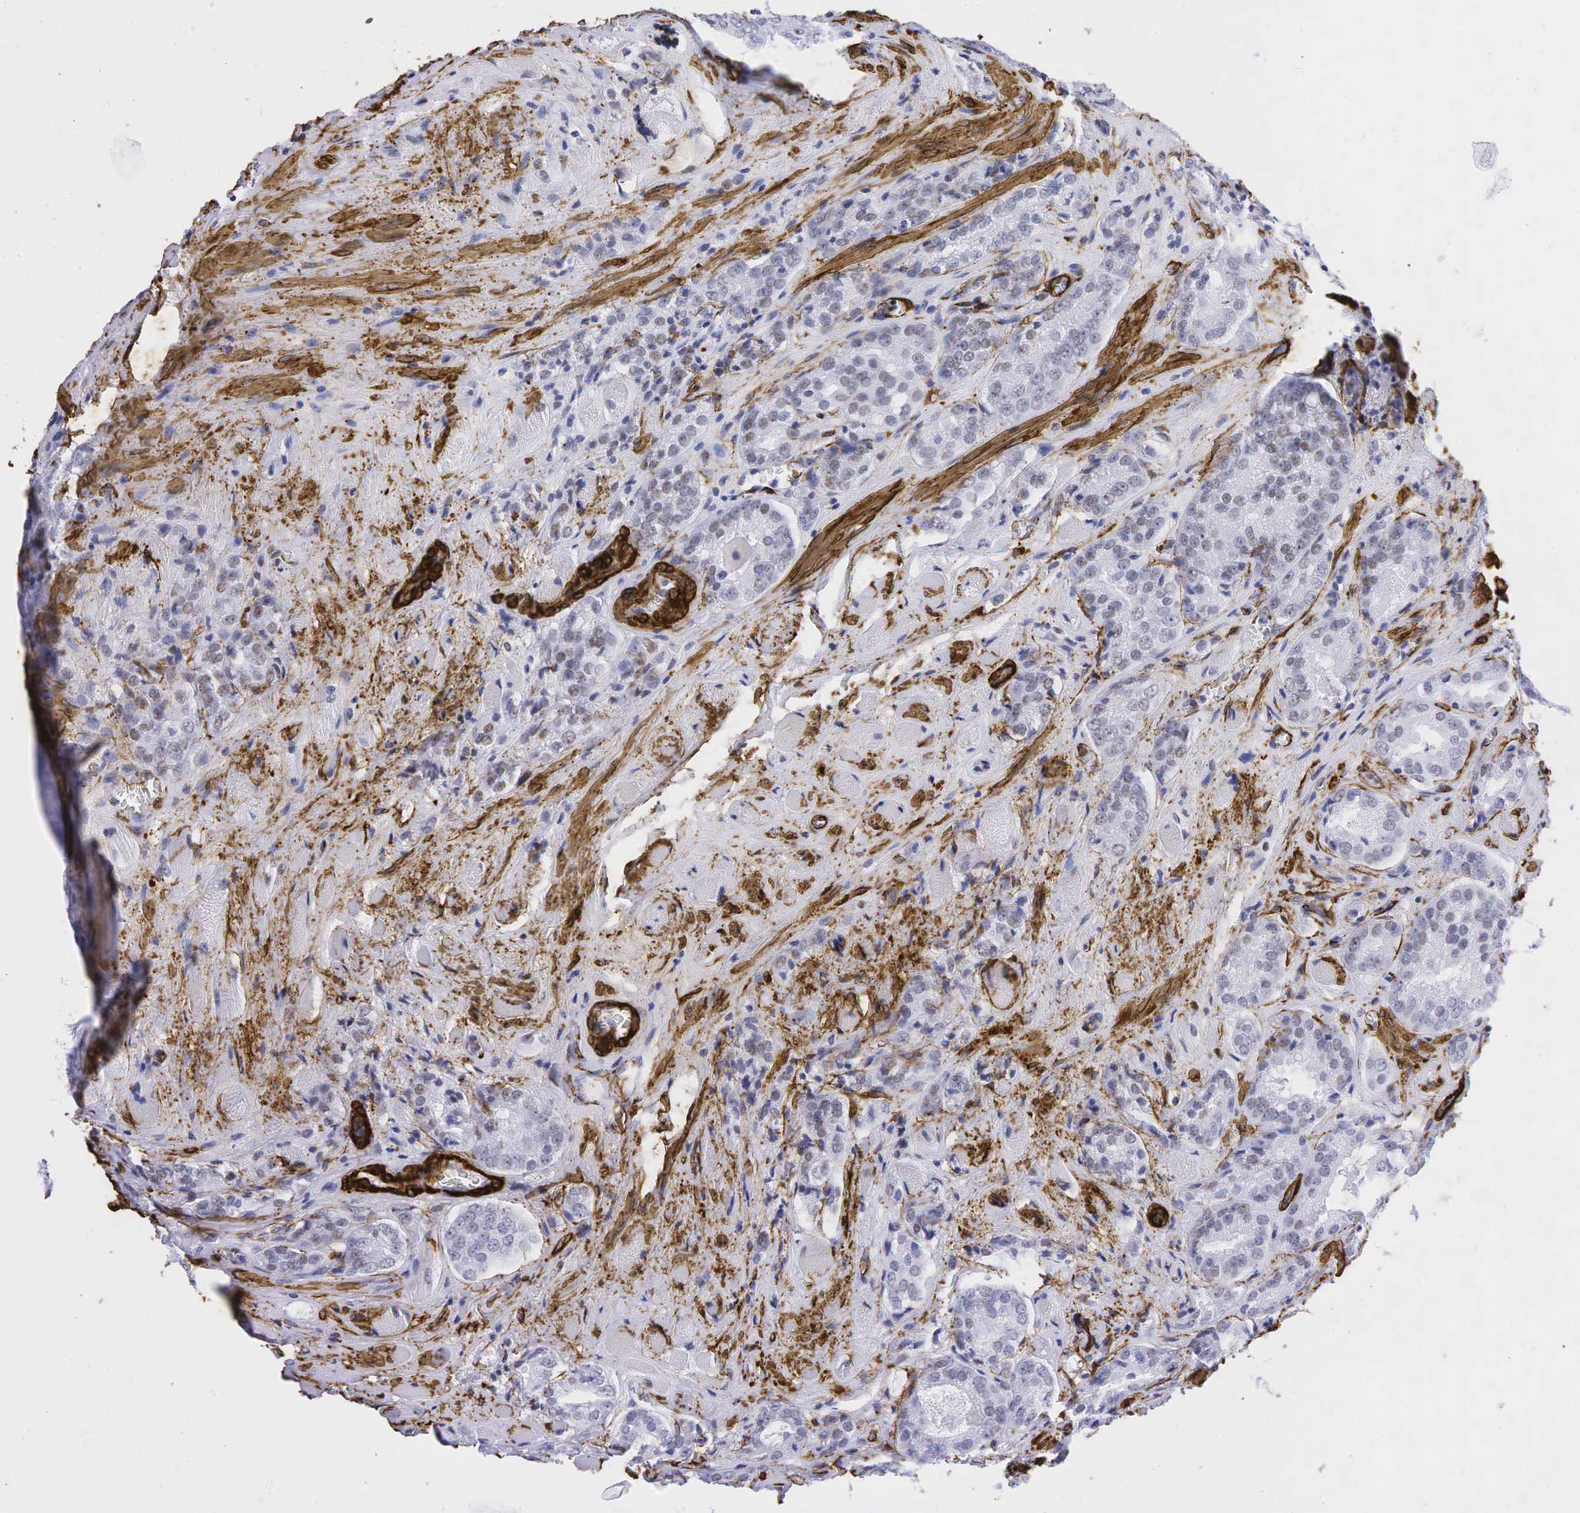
{"staining": {"intensity": "weak", "quantity": "<25%", "location": "nuclear"}, "tissue": "prostate cancer", "cell_type": "Tumor cells", "image_type": "cancer", "snomed": [{"axis": "morphology", "description": "Adenocarcinoma, Medium grade"}, {"axis": "topography", "description": "Prostate"}], "caption": "The micrograph demonstrates no staining of tumor cells in medium-grade adenocarcinoma (prostate).", "gene": "ACTA2", "patient": {"sex": "male", "age": 60}}